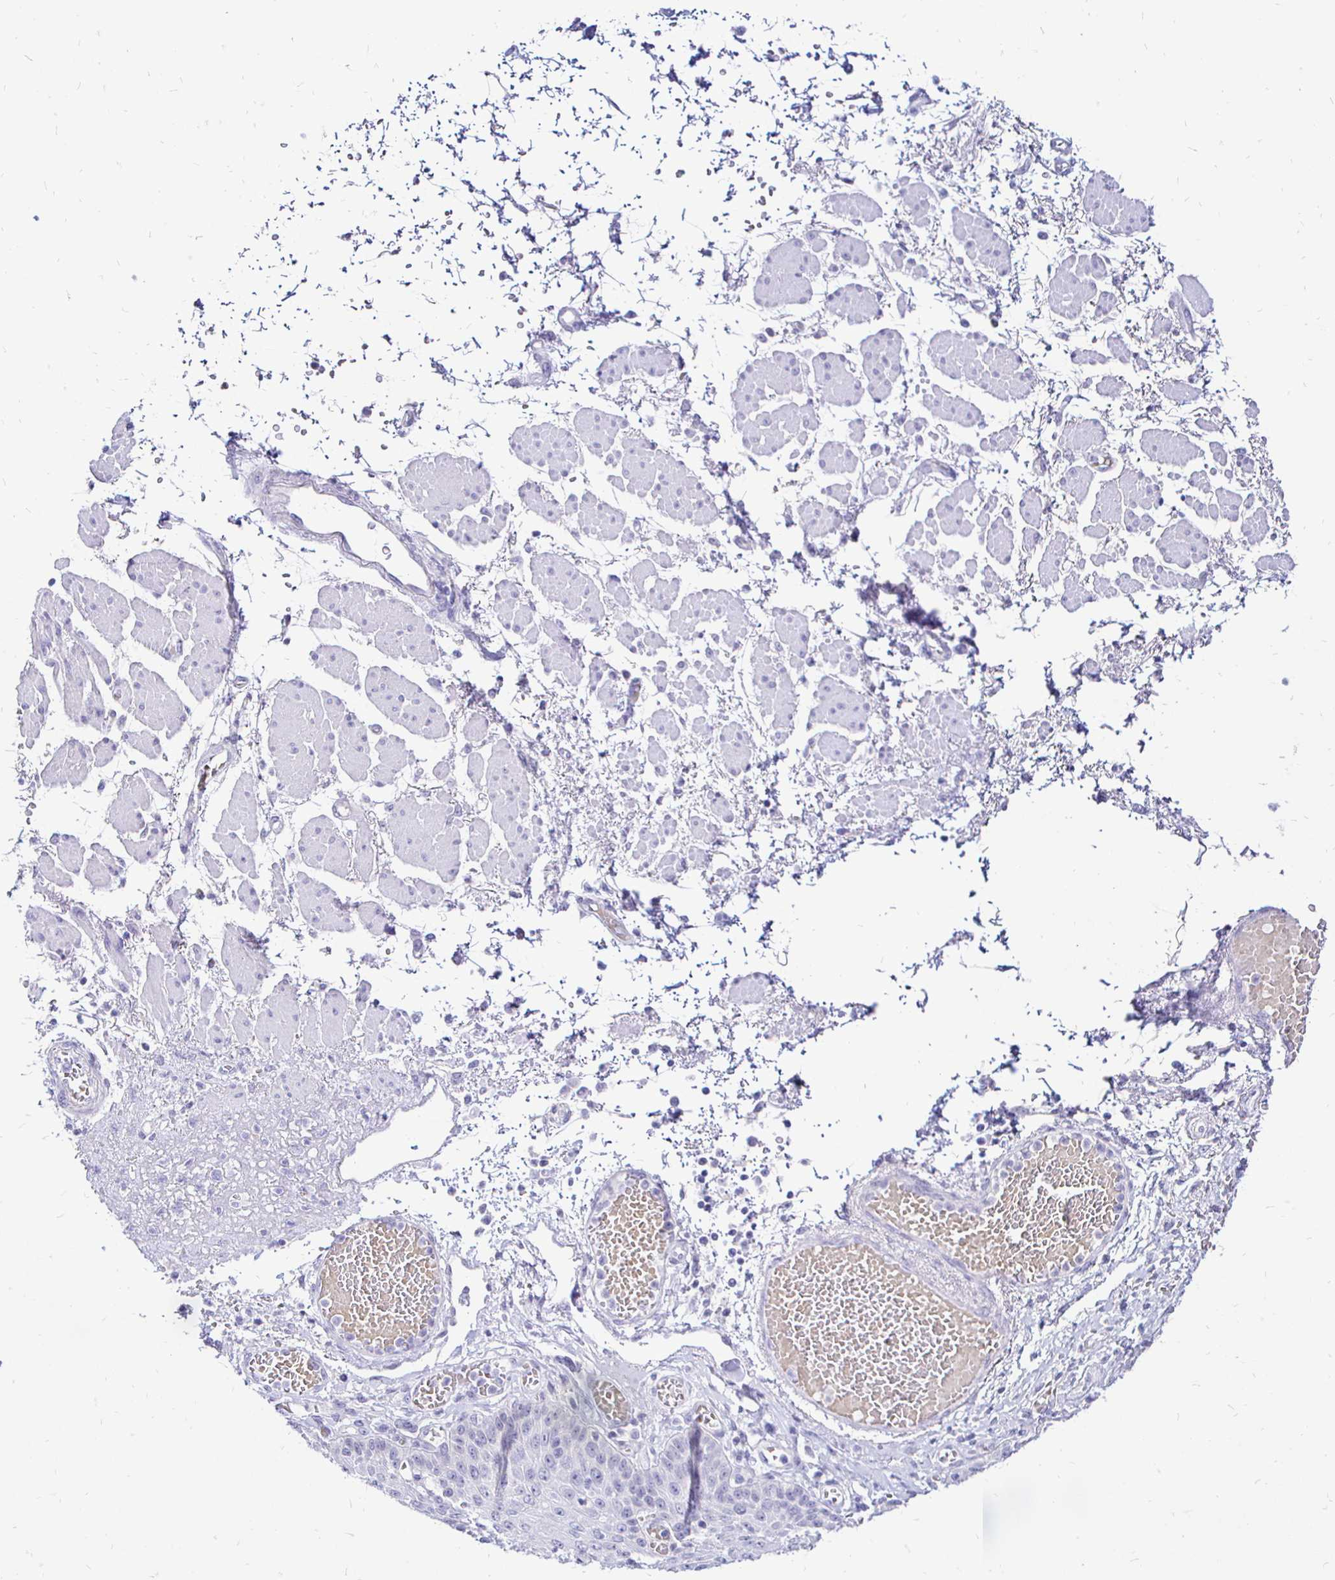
{"staining": {"intensity": "negative", "quantity": "none", "location": "none"}, "tissue": "esophagus", "cell_type": "Squamous epithelial cells", "image_type": "normal", "snomed": [{"axis": "morphology", "description": "Normal tissue, NOS"}, {"axis": "morphology", "description": "Adenocarcinoma, NOS"}, {"axis": "topography", "description": "Esophagus"}], "caption": "Immunohistochemistry histopathology image of benign esophagus stained for a protein (brown), which reveals no positivity in squamous epithelial cells.", "gene": "IRGC", "patient": {"sex": "male", "age": 81}}